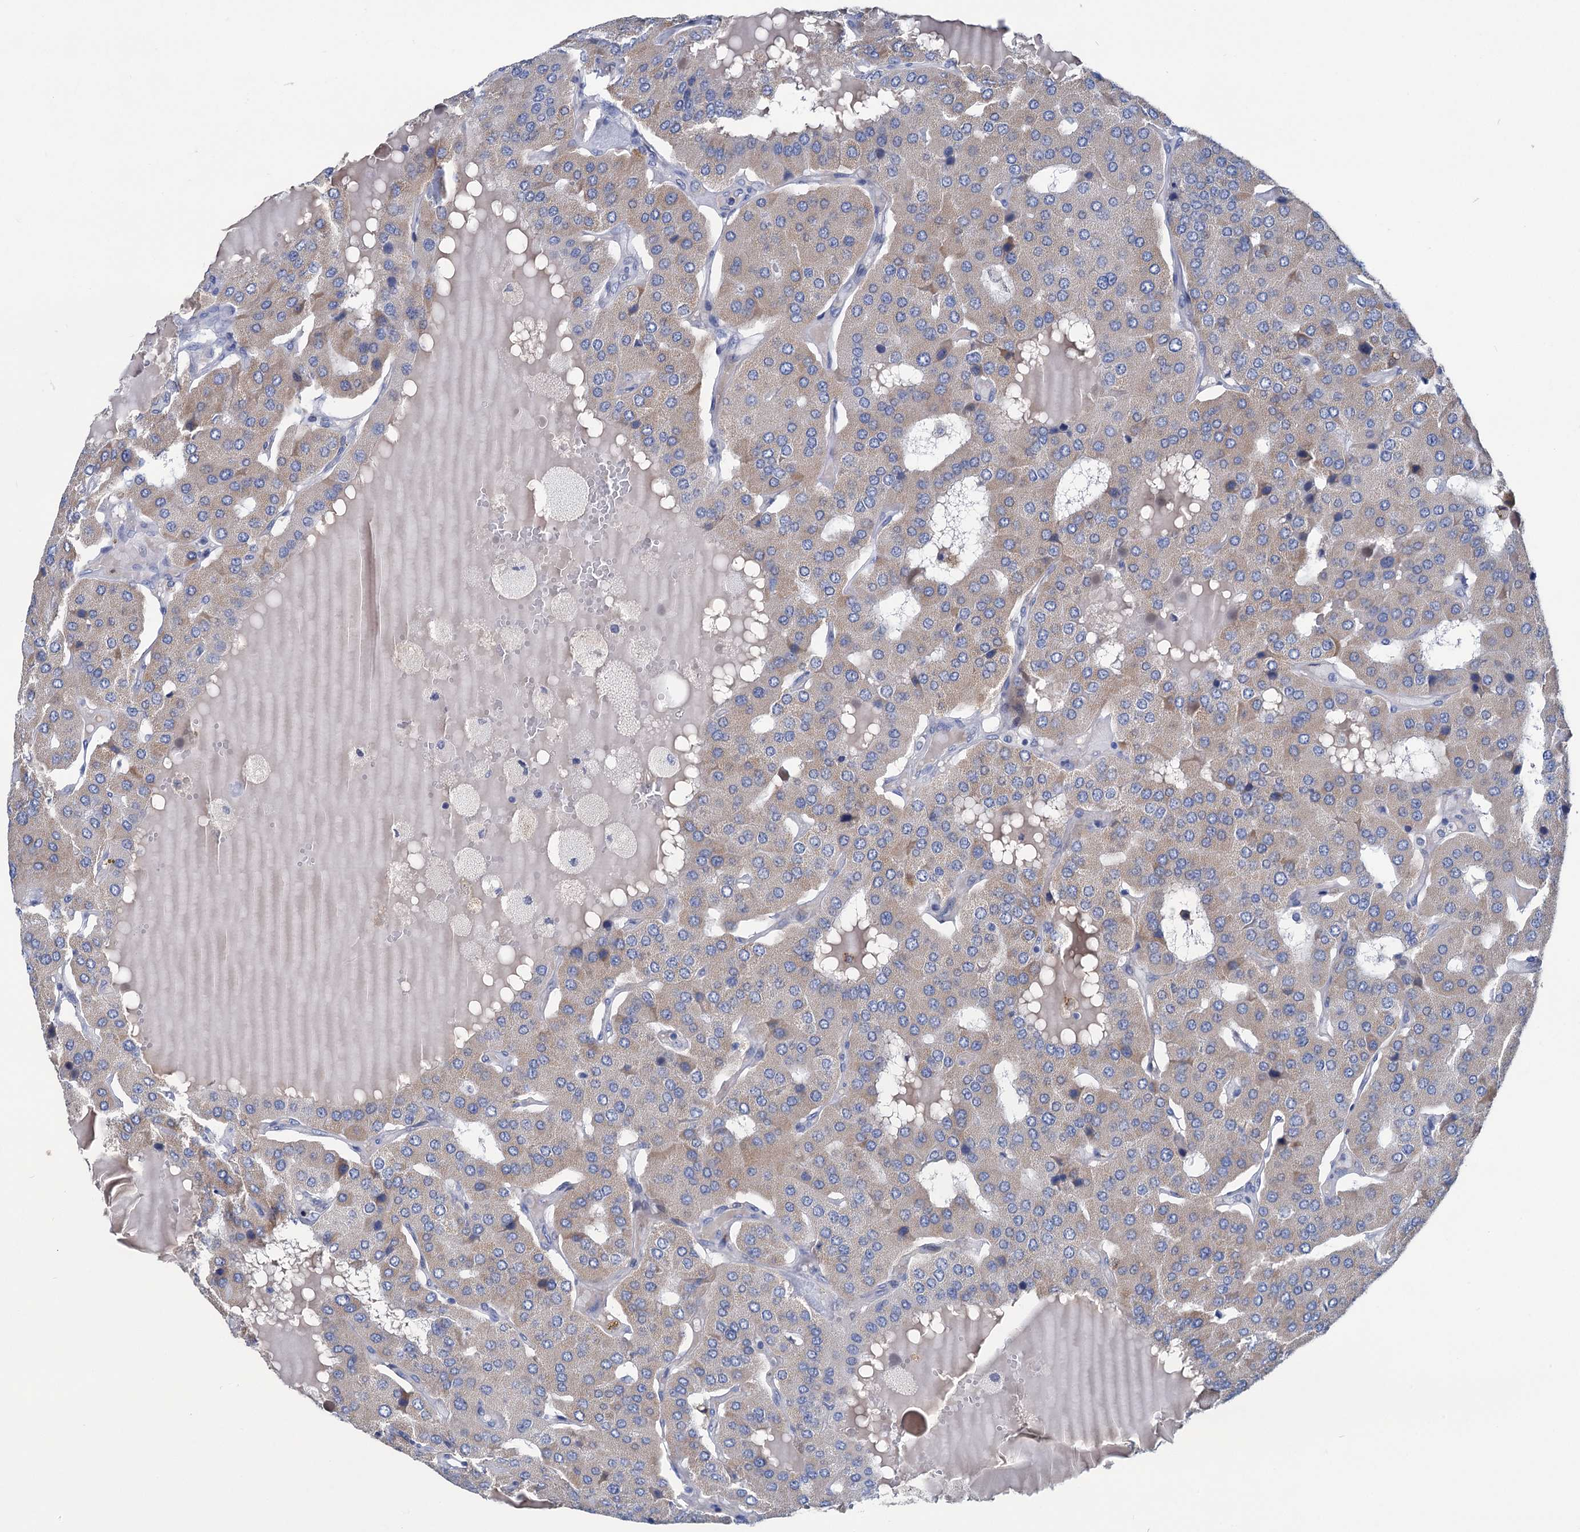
{"staining": {"intensity": "negative", "quantity": "none", "location": "none"}, "tissue": "parathyroid gland", "cell_type": "Glandular cells", "image_type": "normal", "snomed": [{"axis": "morphology", "description": "Normal tissue, NOS"}, {"axis": "morphology", "description": "Adenoma, NOS"}, {"axis": "topography", "description": "Parathyroid gland"}], "caption": "High power microscopy photomicrograph of an immunohistochemistry photomicrograph of normal parathyroid gland, revealing no significant expression in glandular cells. (Brightfield microscopy of DAB IHC at high magnification).", "gene": "CHDH", "patient": {"sex": "female", "age": 86}}